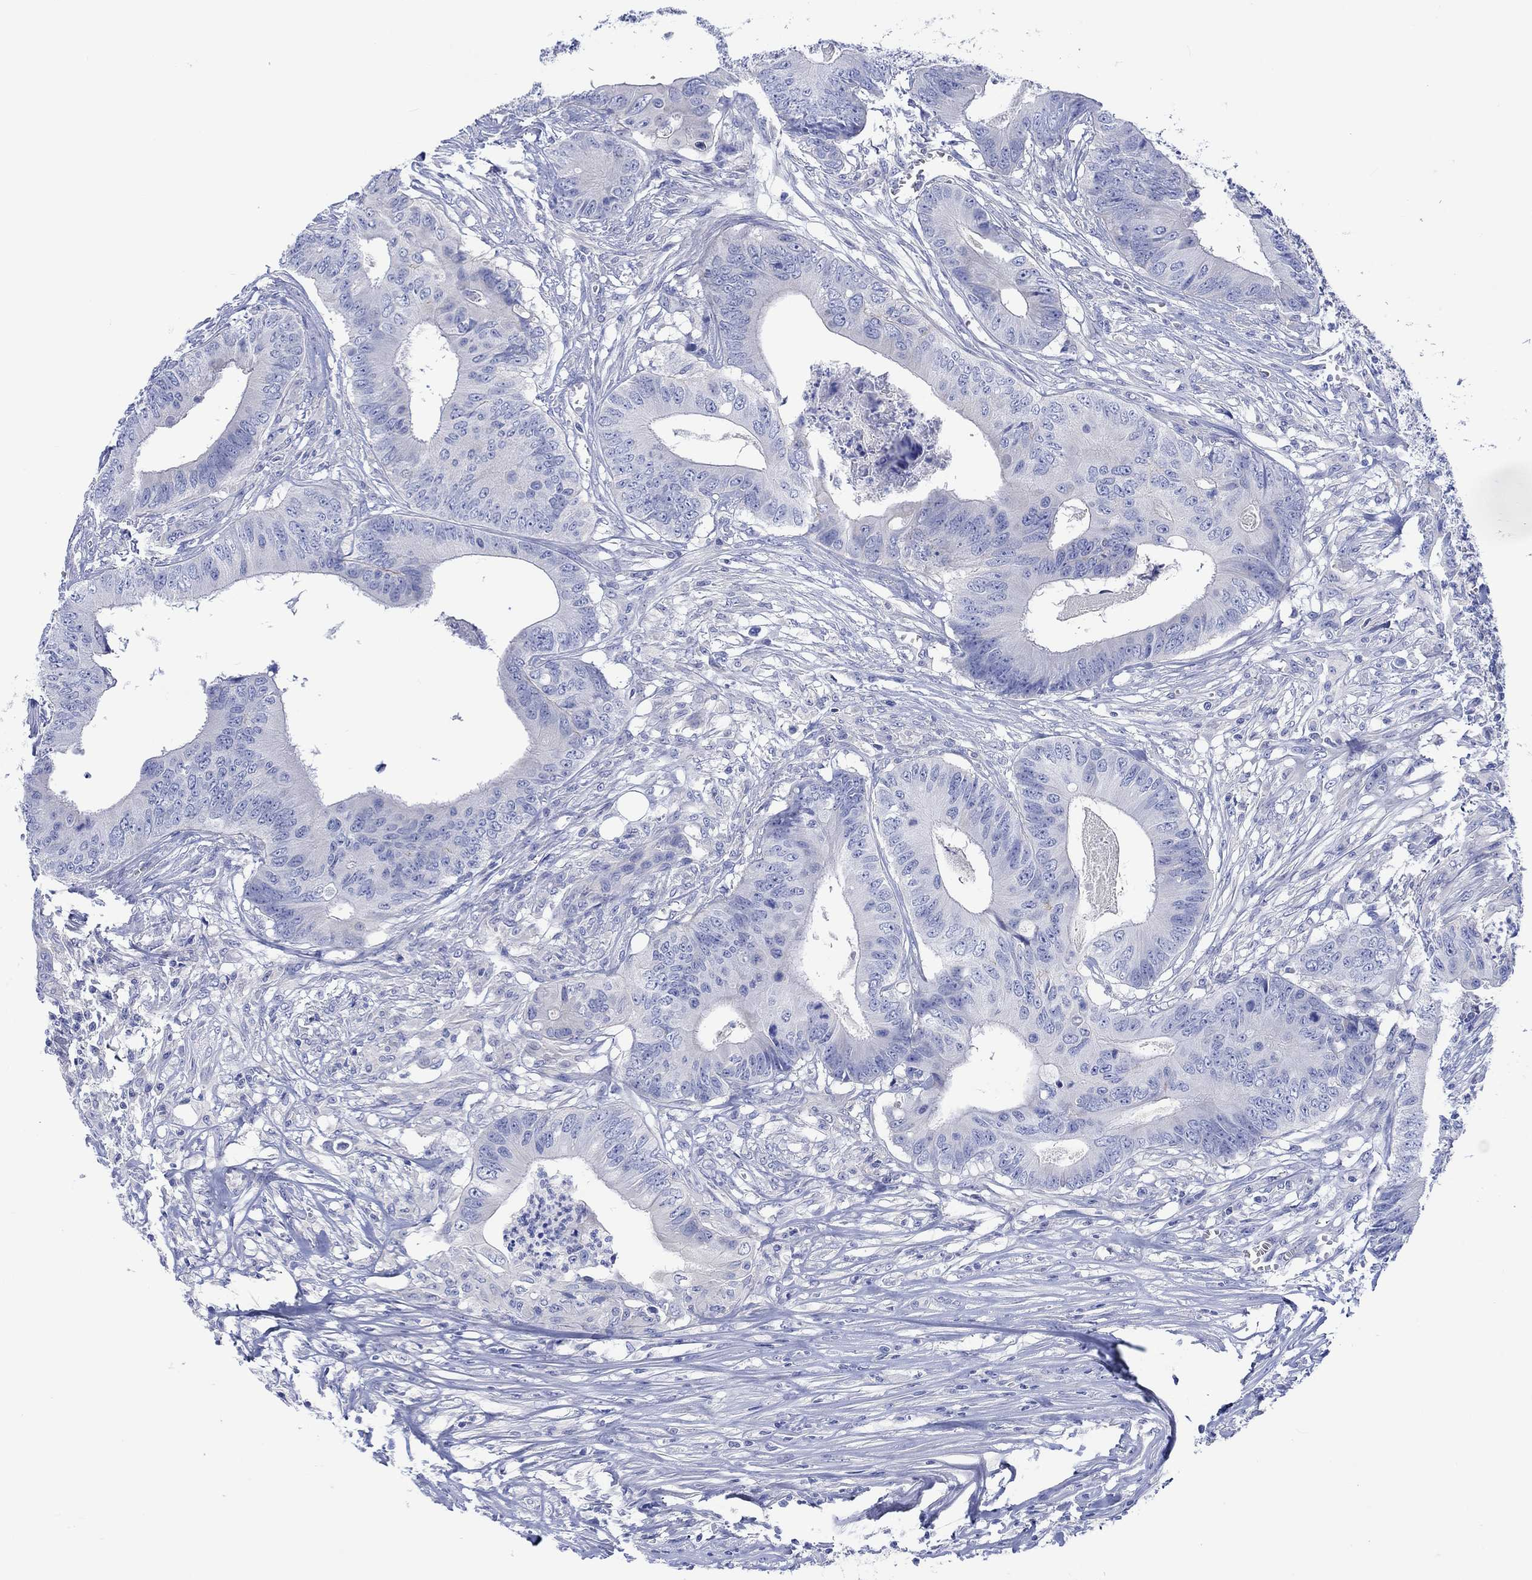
{"staining": {"intensity": "negative", "quantity": "none", "location": "none"}, "tissue": "colorectal cancer", "cell_type": "Tumor cells", "image_type": "cancer", "snomed": [{"axis": "morphology", "description": "Adenocarcinoma, NOS"}, {"axis": "topography", "description": "Colon"}], "caption": "Immunohistochemistry (IHC) of colorectal cancer (adenocarcinoma) displays no staining in tumor cells.", "gene": "REEP6", "patient": {"sex": "male", "age": 84}}